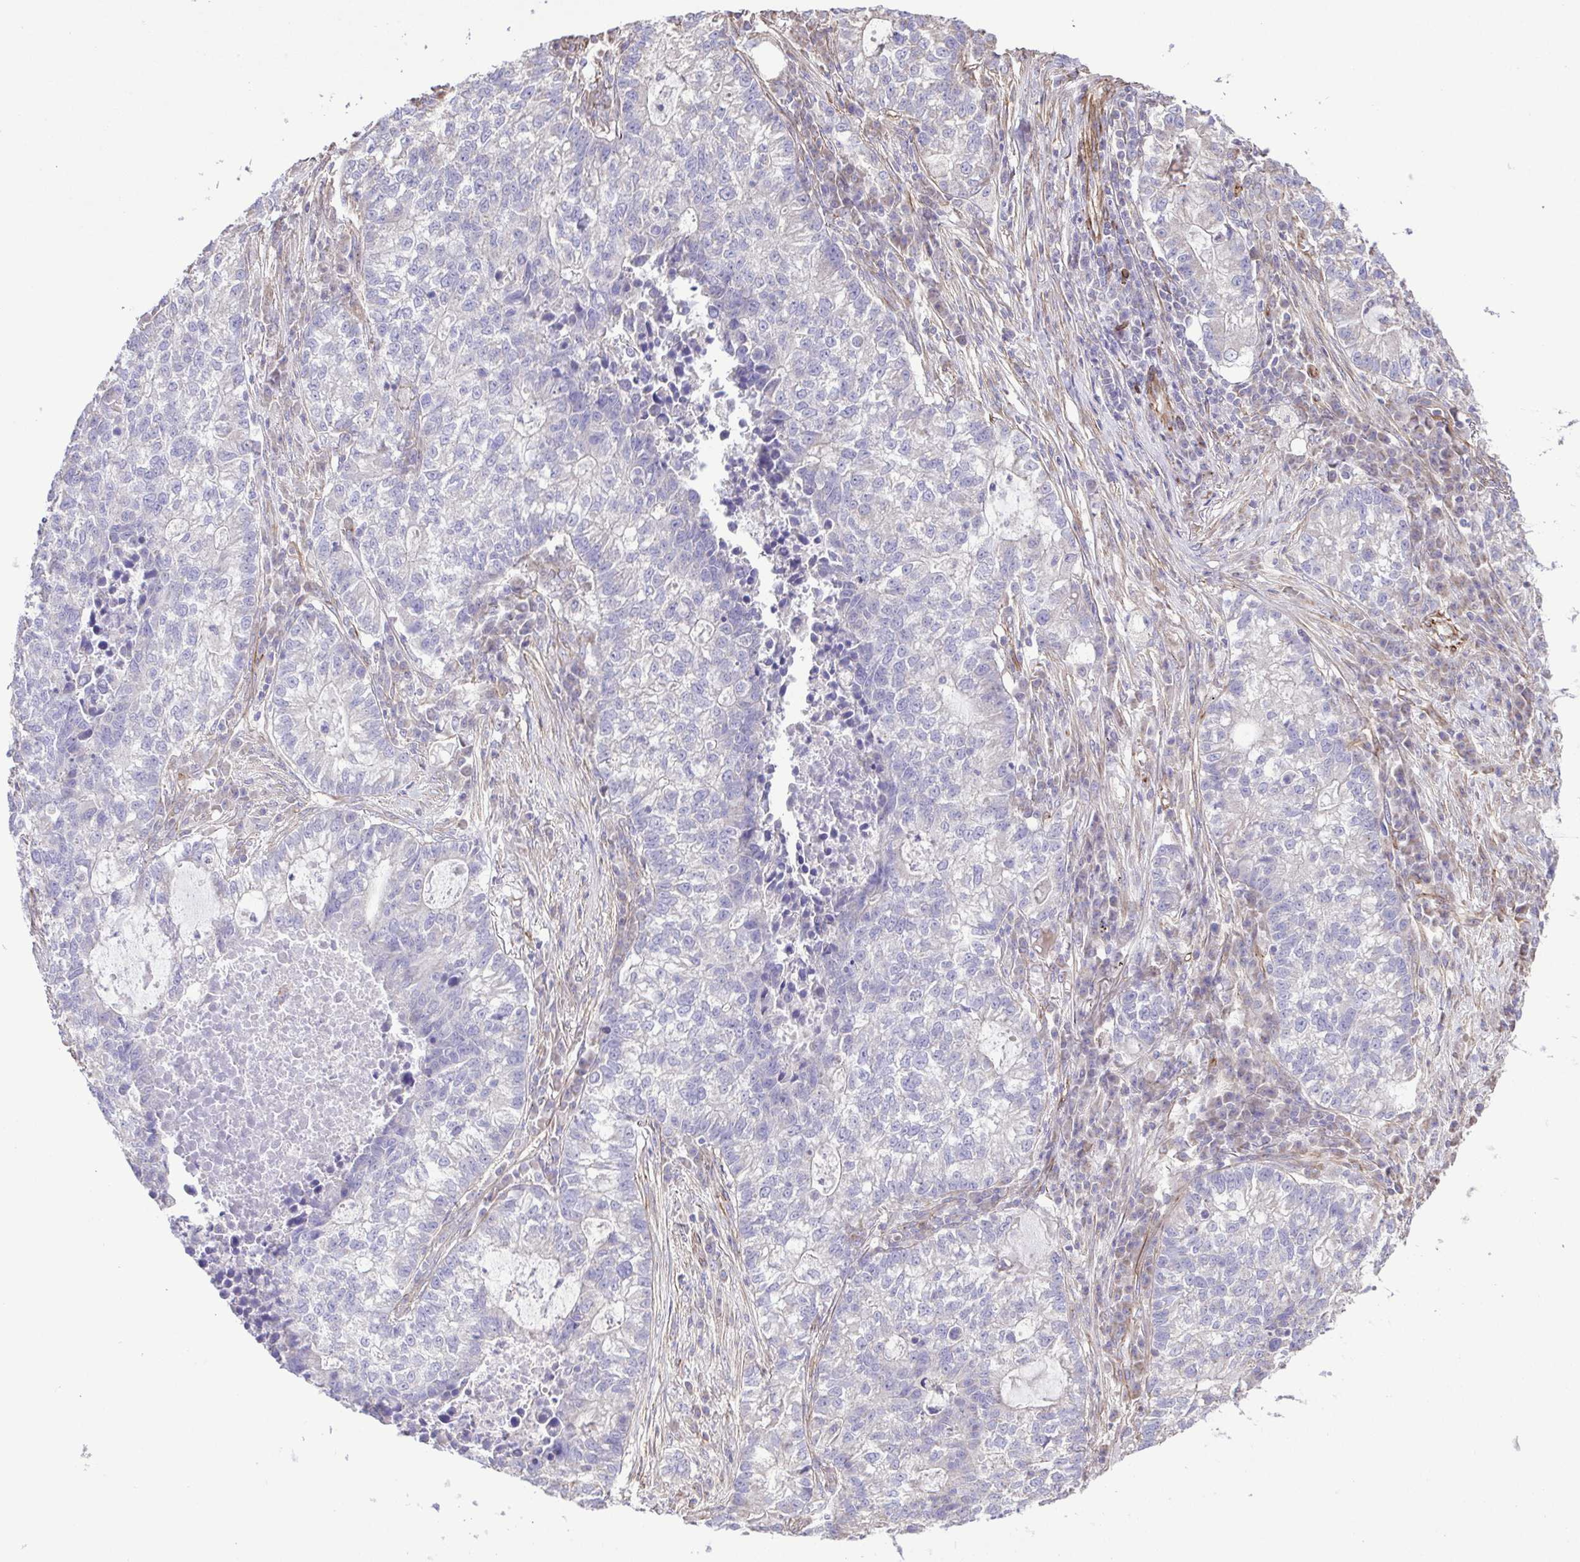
{"staining": {"intensity": "negative", "quantity": "none", "location": "none"}, "tissue": "lung cancer", "cell_type": "Tumor cells", "image_type": "cancer", "snomed": [{"axis": "morphology", "description": "Adenocarcinoma, NOS"}, {"axis": "topography", "description": "Lung"}], "caption": "Tumor cells show no significant expression in adenocarcinoma (lung).", "gene": "FLT1", "patient": {"sex": "male", "age": 57}}